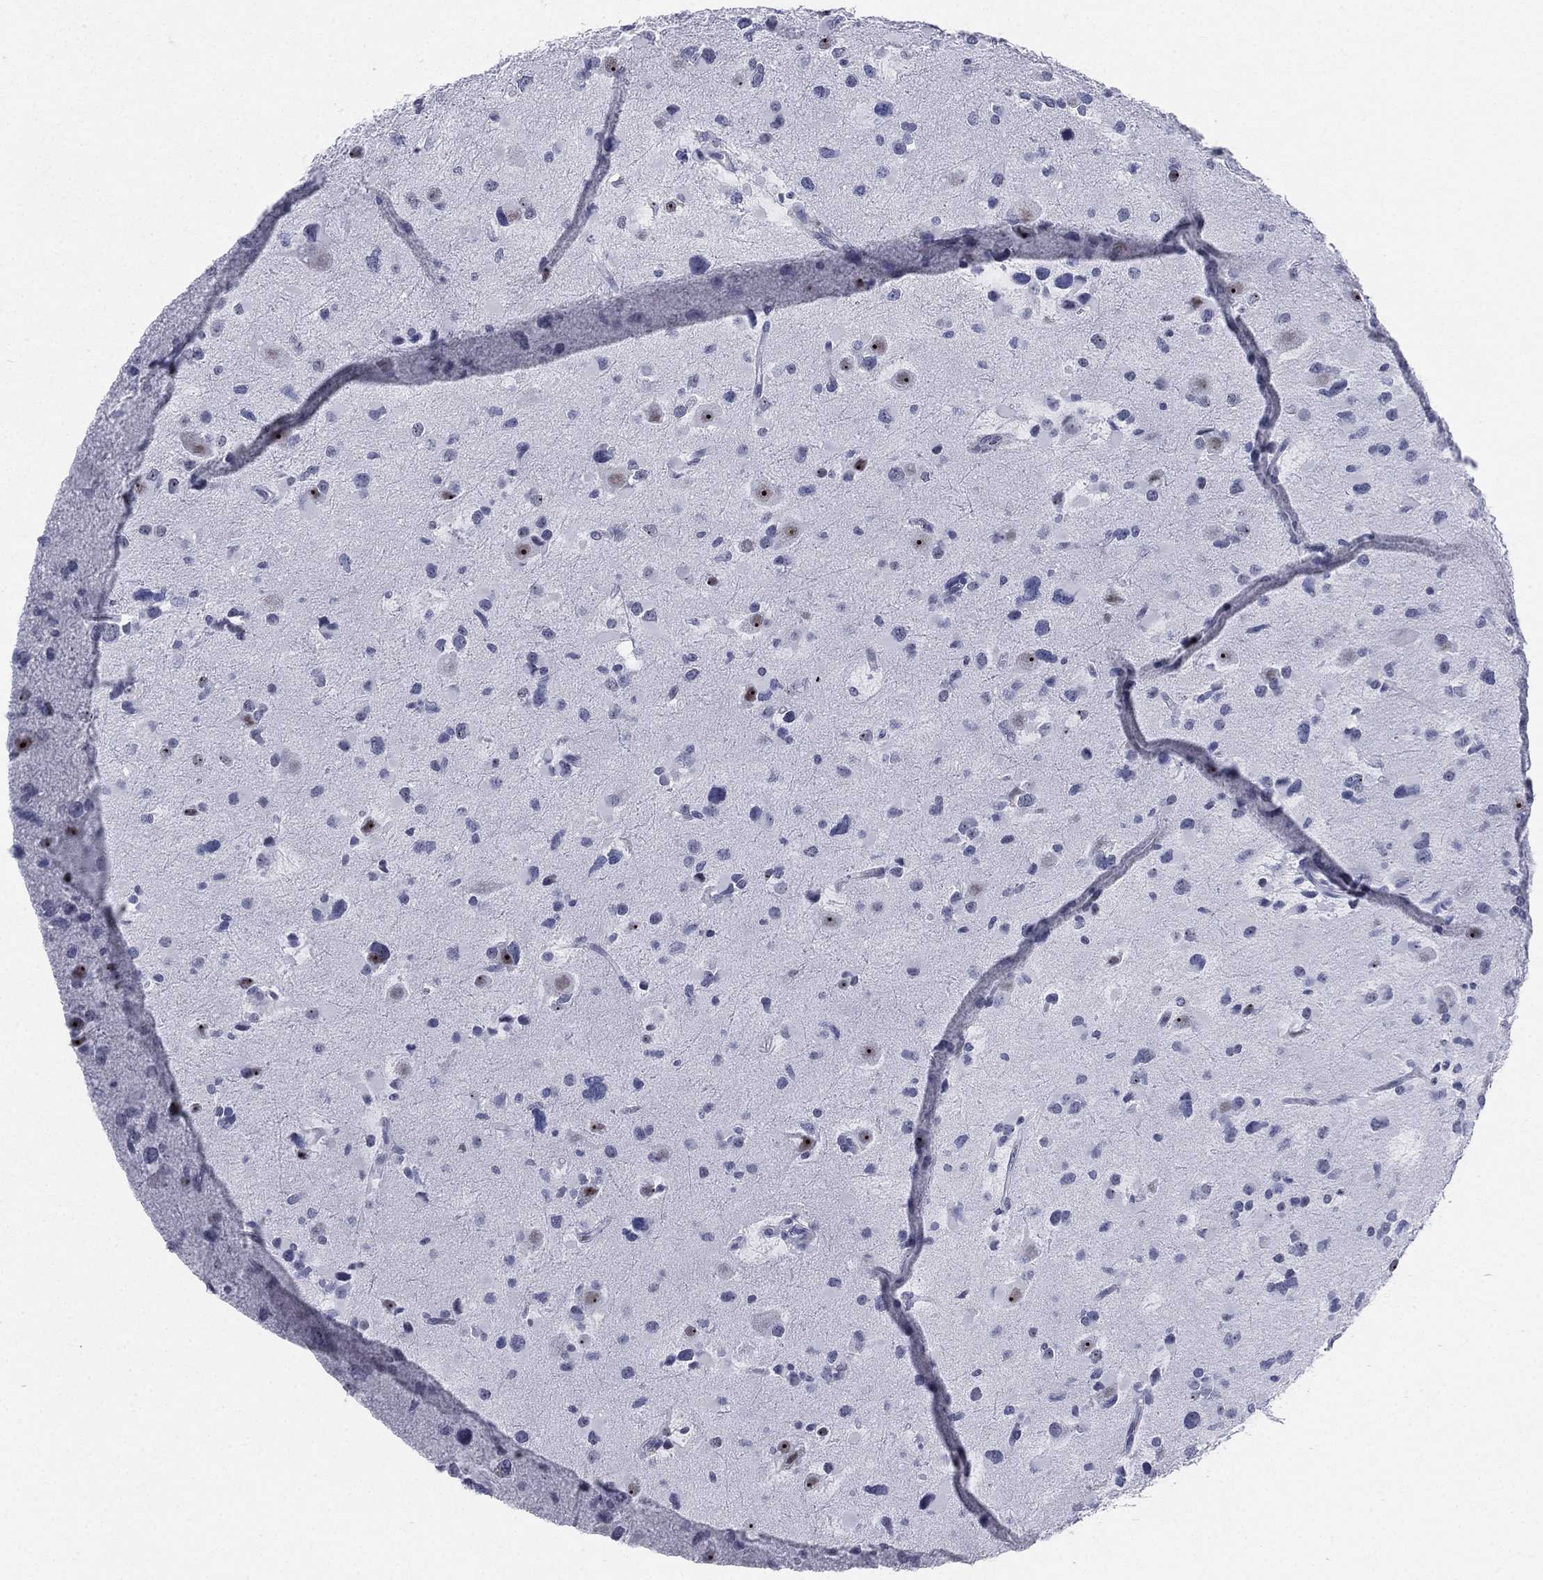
{"staining": {"intensity": "moderate", "quantity": "<25%", "location": "nuclear"}, "tissue": "glioma", "cell_type": "Tumor cells", "image_type": "cancer", "snomed": [{"axis": "morphology", "description": "Glioma, malignant, Low grade"}, {"axis": "topography", "description": "Brain"}], "caption": "Immunohistochemistry (IHC) of human glioma reveals low levels of moderate nuclear staining in about <25% of tumor cells. Using DAB (3,3'-diaminobenzidine) (brown) and hematoxylin (blue) stains, captured at high magnification using brightfield microscopy.", "gene": "CD22", "patient": {"sex": "female", "age": 32}}